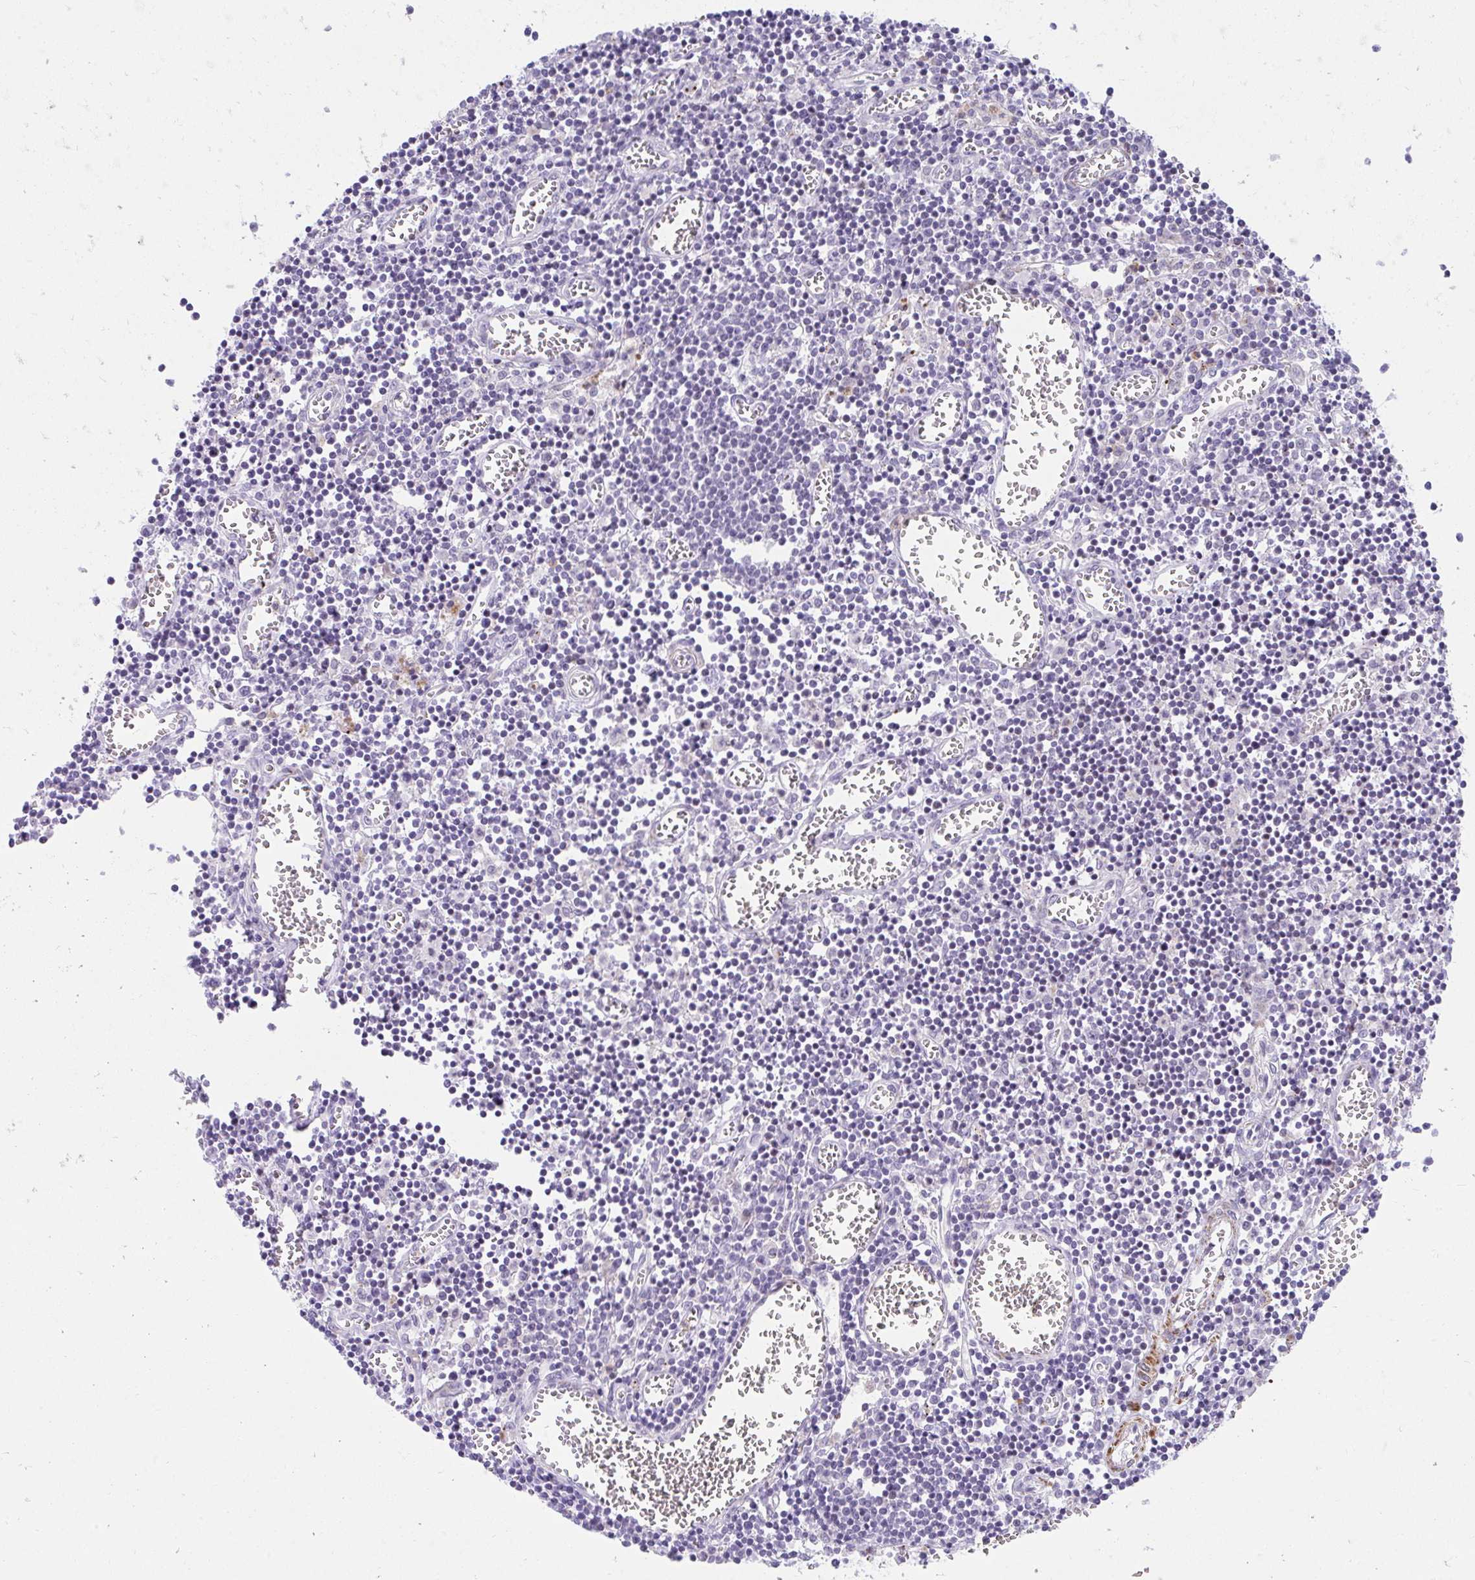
{"staining": {"intensity": "negative", "quantity": "none", "location": "none"}, "tissue": "lymph node", "cell_type": "Germinal center cells", "image_type": "normal", "snomed": [{"axis": "morphology", "description": "Normal tissue, NOS"}, {"axis": "topography", "description": "Lymph node"}], "caption": "Immunohistochemistry (IHC) image of normal lymph node: human lymph node stained with DAB shows no significant protein staining in germinal center cells.", "gene": "CSTB", "patient": {"sex": "male", "age": 66}}